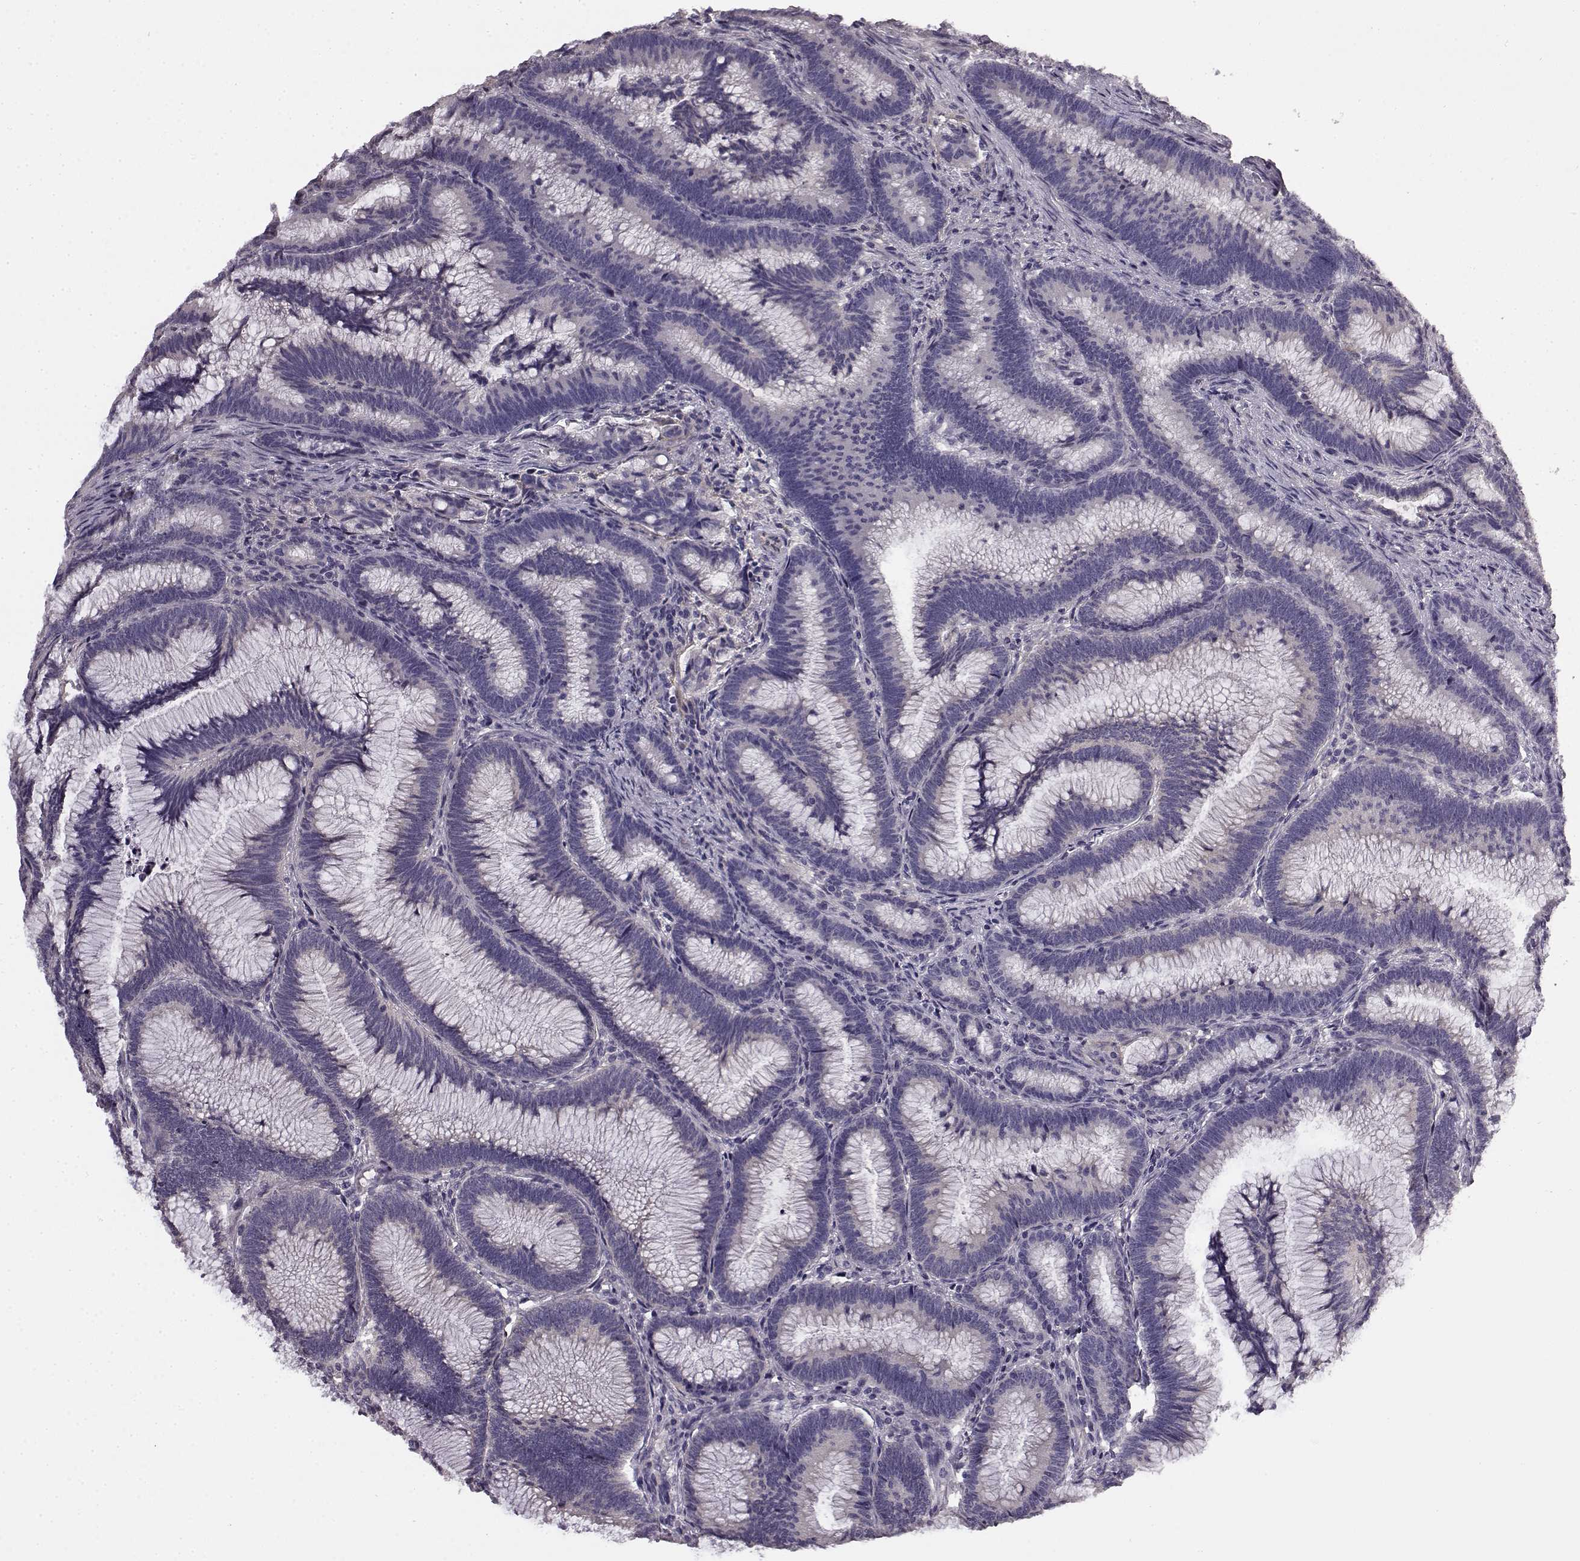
{"staining": {"intensity": "negative", "quantity": "none", "location": "none"}, "tissue": "colorectal cancer", "cell_type": "Tumor cells", "image_type": "cancer", "snomed": [{"axis": "morphology", "description": "Adenocarcinoma, NOS"}, {"axis": "topography", "description": "Colon"}], "caption": "There is no significant expression in tumor cells of colorectal cancer. (DAB immunohistochemistry (IHC) with hematoxylin counter stain).", "gene": "KRT85", "patient": {"sex": "female", "age": 78}}